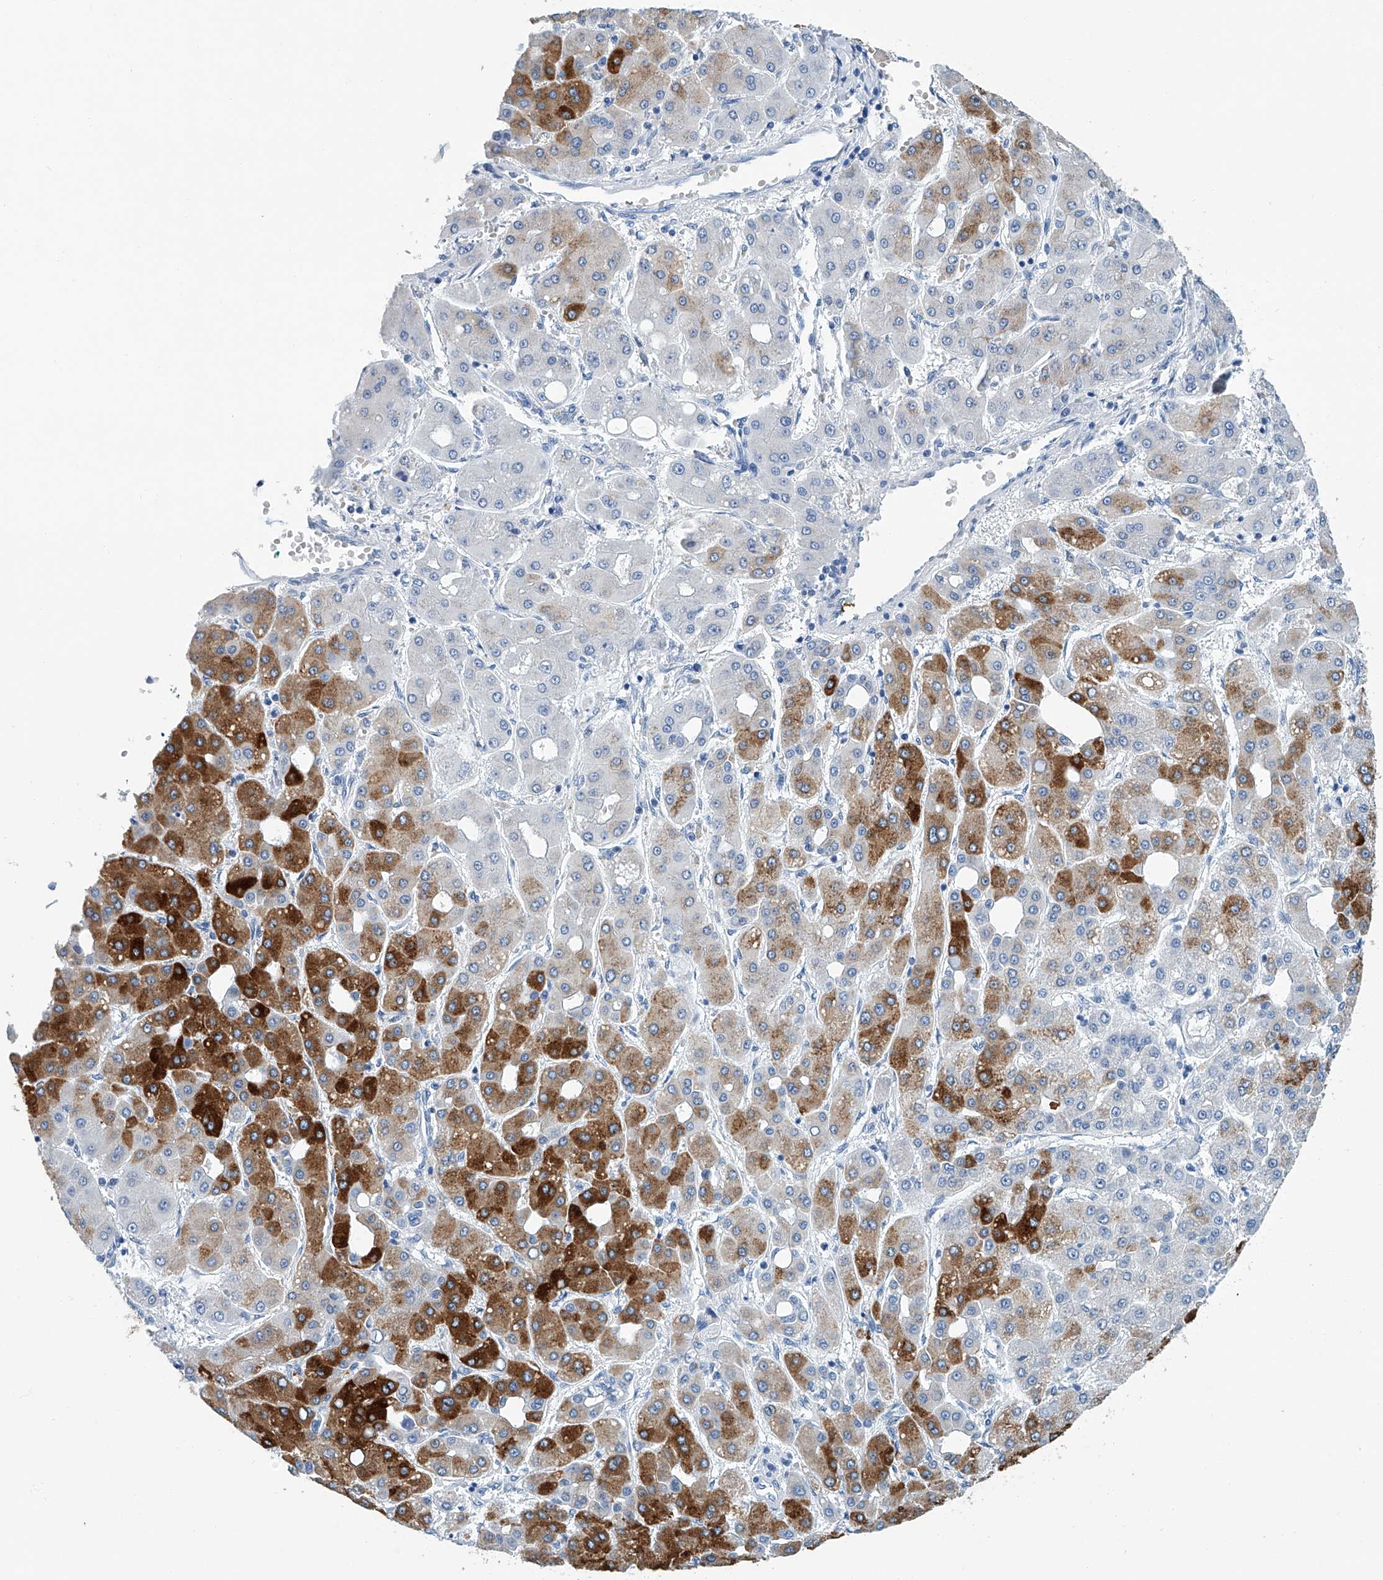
{"staining": {"intensity": "strong", "quantity": "25%-75%", "location": "cytoplasmic/membranous"}, "tissue": "liver cancer", "cell_type": "Tumor cells", "image_type": "cancer", "snomed": [{"axis": "morphology", "description": "Carcinoma, Hepatocellular, NOS"}, {"axis": "topography", "description": "Liver"}], "caption": "Protein staining demonstrates strong cytoplasmic/membranous positivity in about 25%-75% of tumor cells in liver cancer (hepatocellular carcinoma).", "gene": "CYP2A7", "patient": {"sex": "male", "age": 65}}